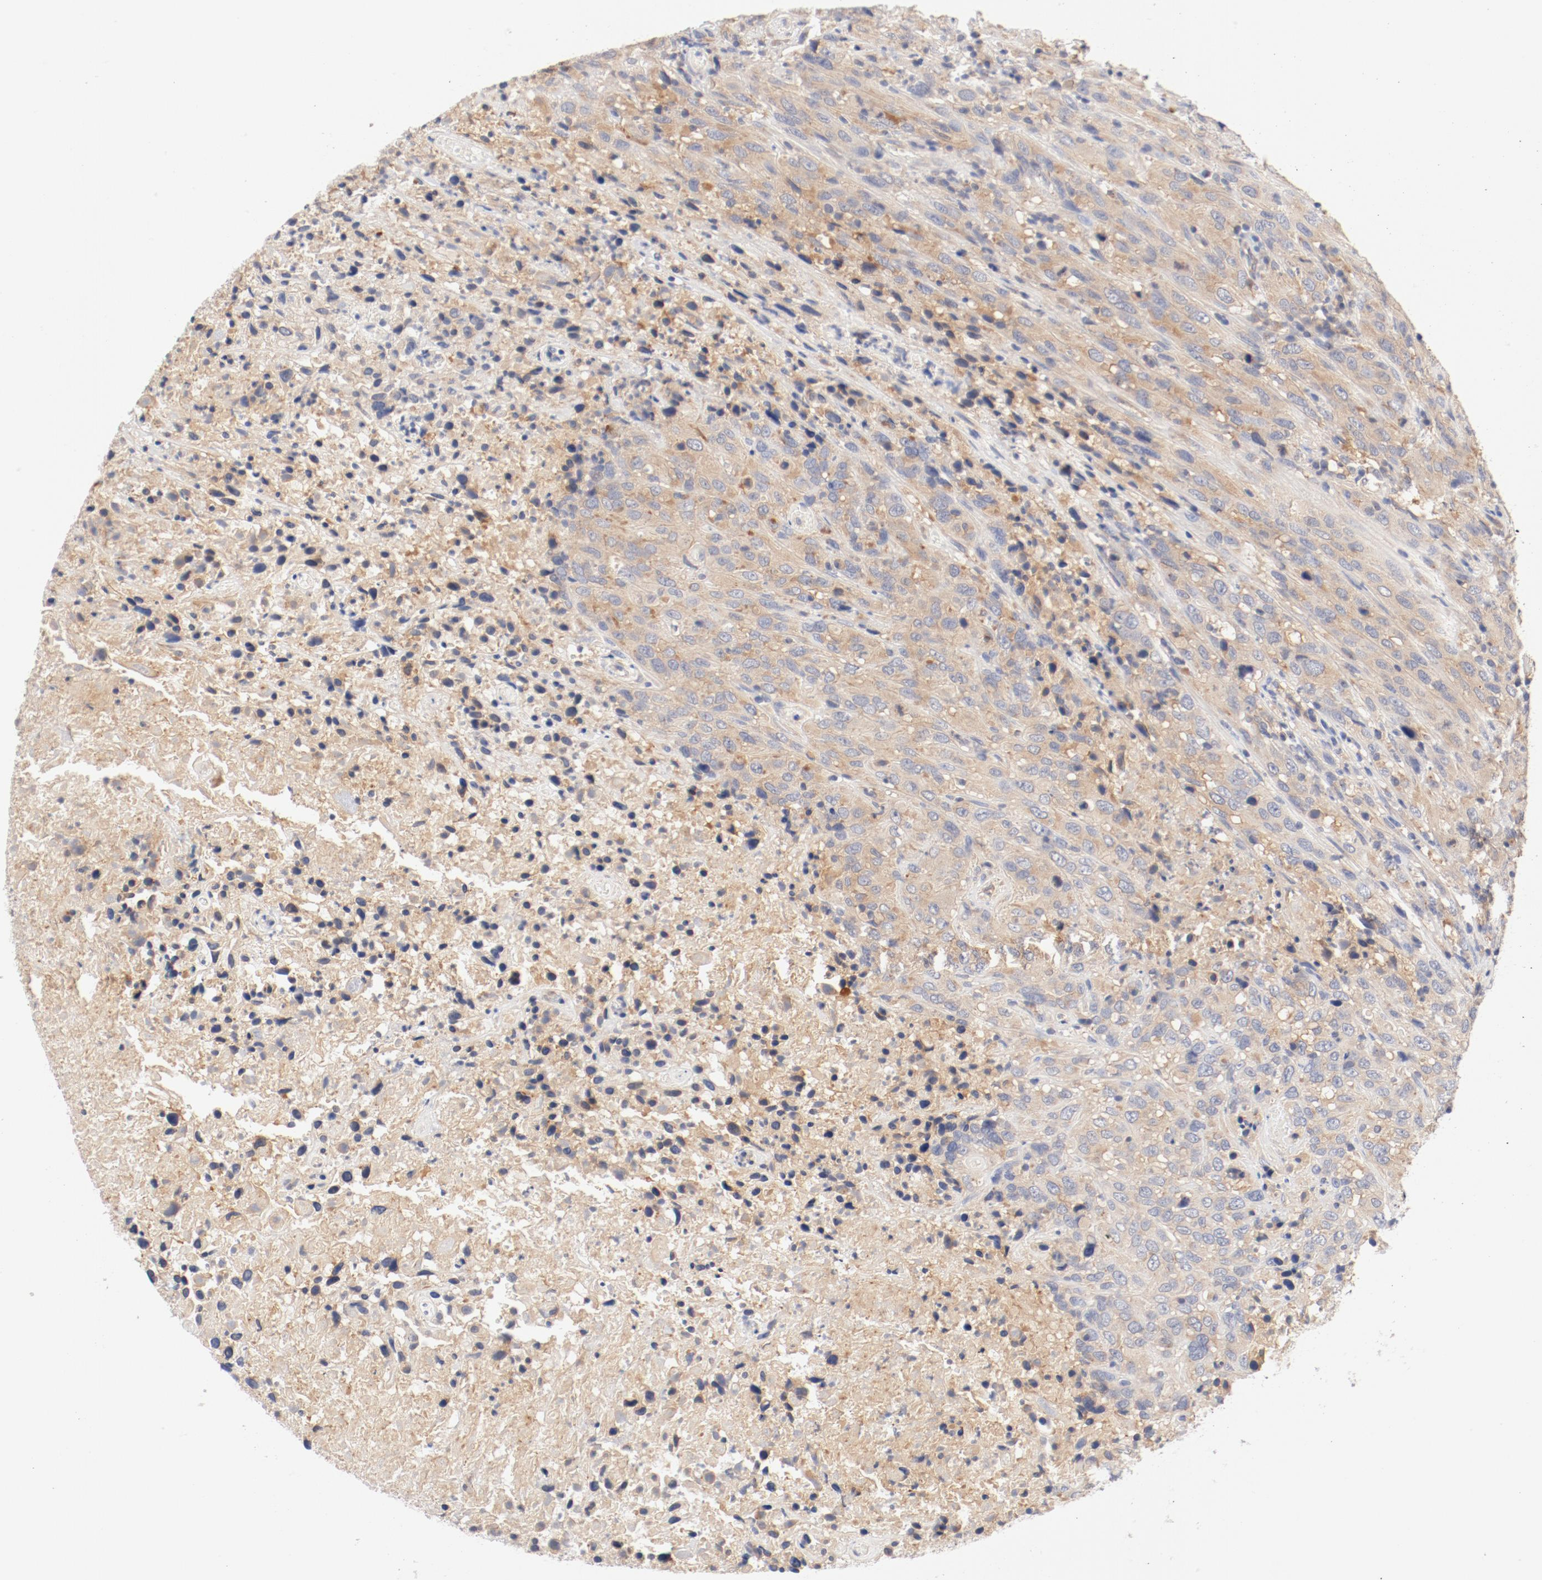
{"staining": {"intensity": "weak", "quantity": "25%-75%", "location": "cytoplasmic/membranous"}, "tissue": "urothelial cancer", "cell_type": "Tumor cells", "image_type": "cancer", "snomed": [{"axis": "morphology", "description": "Urothelial carcinoma, High grade"}, {"axis": "topography", "description": "Urinary bladder"}], "caption": "Weak cytoplasmic/membranous protein positivity is identified in approximately 25%-75% of tumor cells in high-grade urothelial carcinoma.", "gene": "DYNC1H1", "patient": {"sex": "male", "age": 61}}